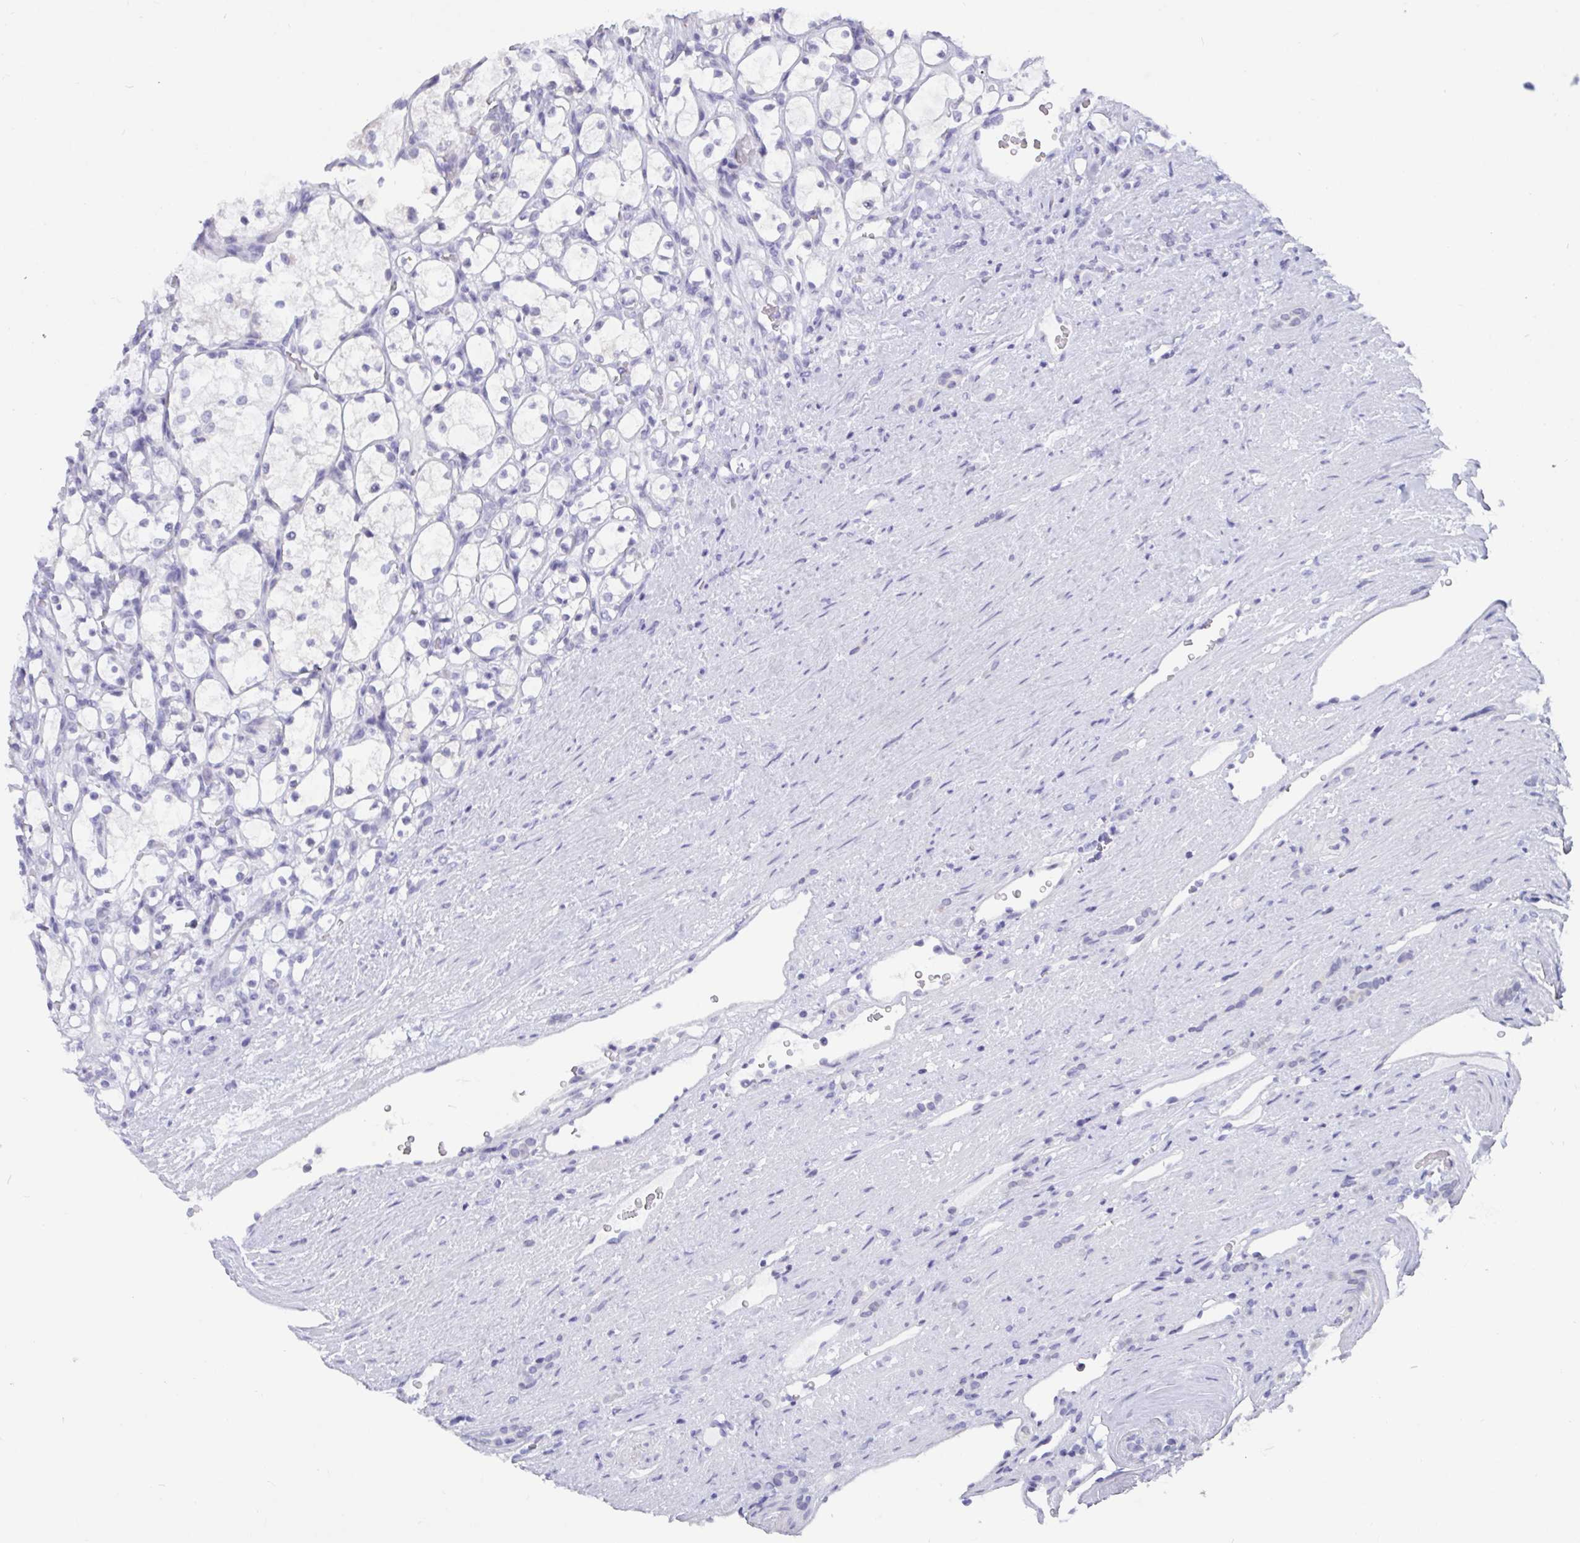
{"staining": {"intensity": "negative", "quantity": "none", "location": "none"}, "tissue": "renal cancer", "cell_type": "Tumor cells", "image_type": "cancer", "snomed": [{"axis": "morphology", "description": "Adenocarcinoma, NOS"}, {"axis": "topography", "description": "Kidney"}], "caption": "Photomicrograph shows no significant protein staining in tumor cells of renal cancer.", "gene": "BMAL2", "patient": {"sex": "female", "age": 69}}